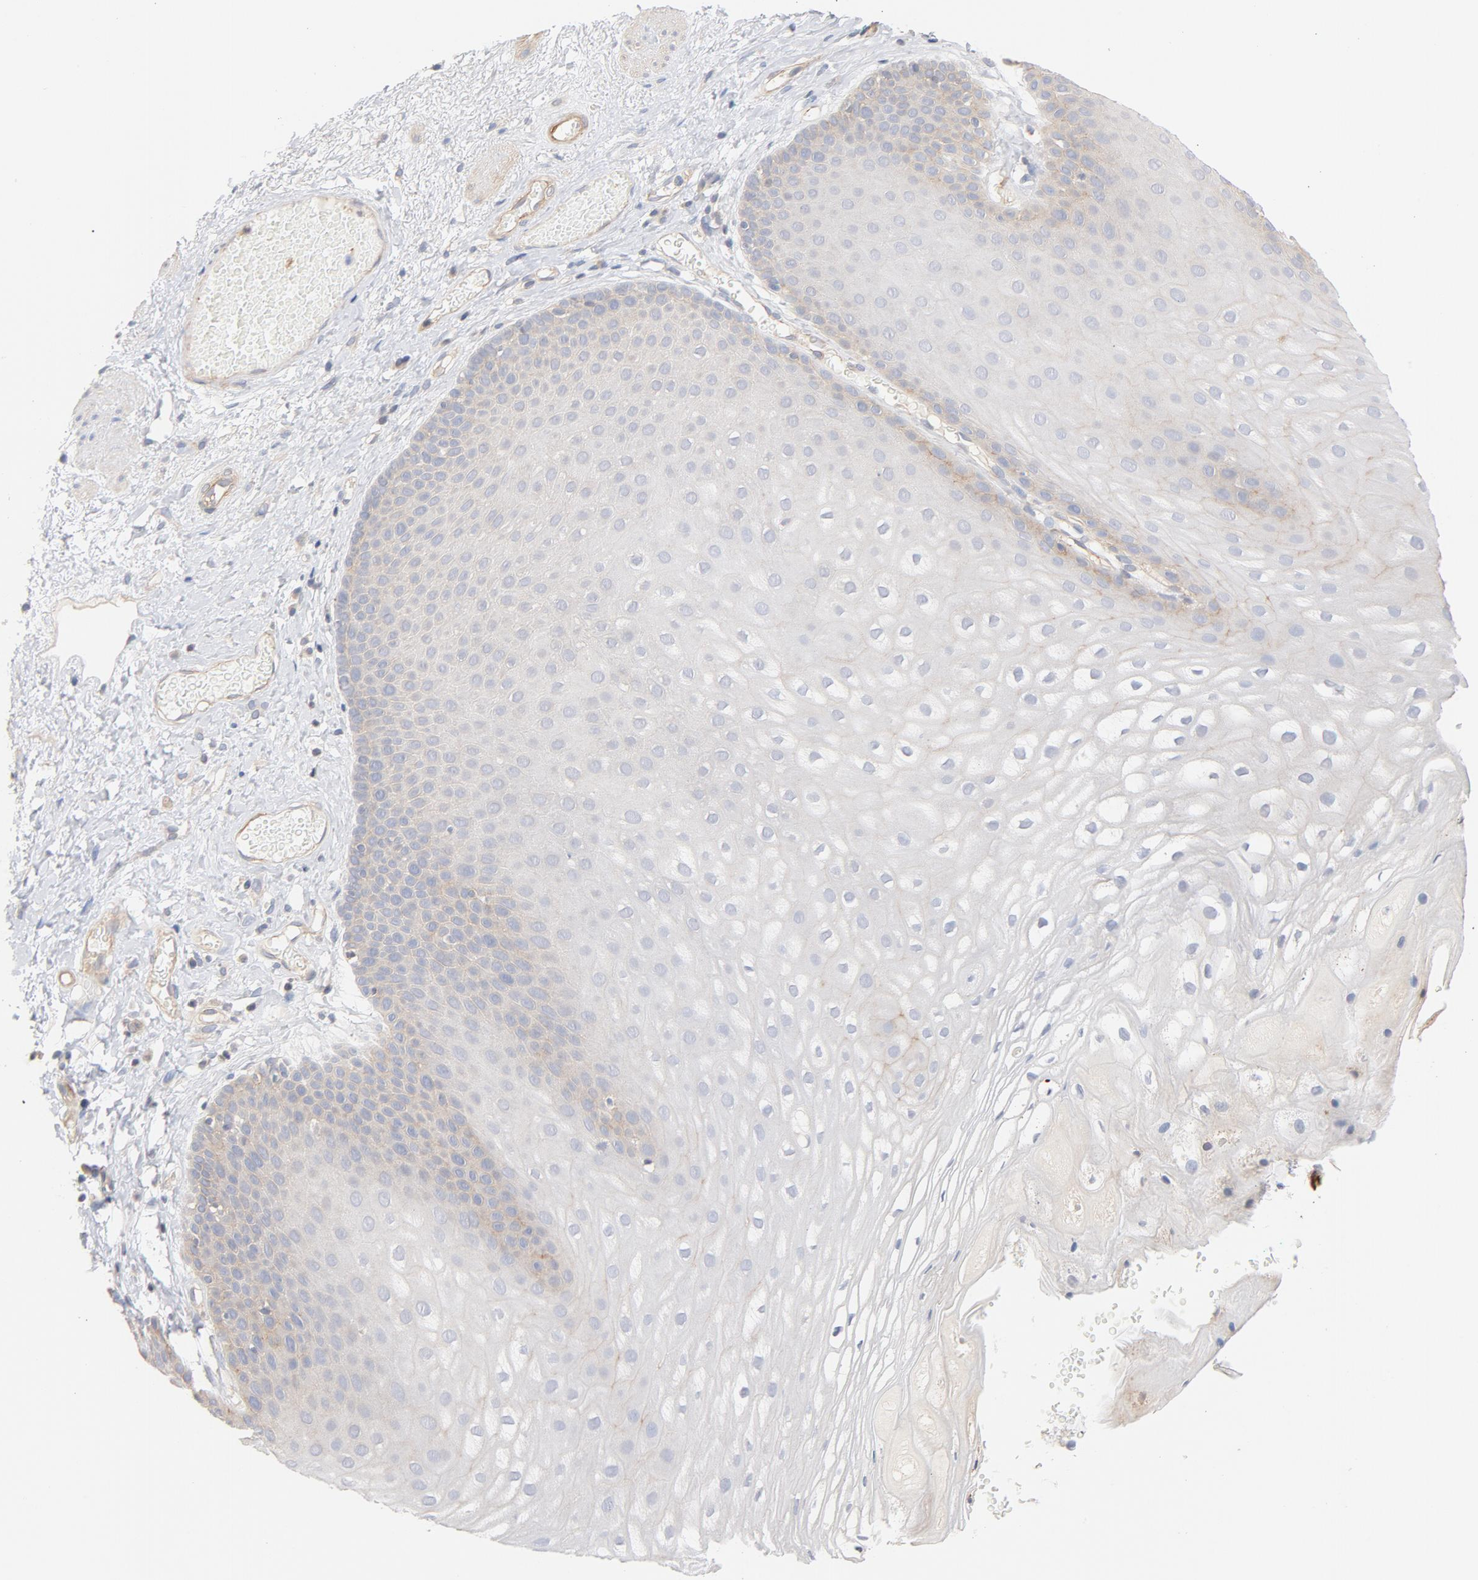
{"staining": {"intensity": "moderate", "quantity": "25%-75%", "location": "cytoplasmic/membranous"}, "tissue": "skin", "cell_type": "Epidermal cells", "image_type": "normal", "snomed": [{"axis": "morphology", "description": "Normal tissue, NOS"}, {"axis": "morphology", "description": "Hemorrhoids"}, {"axis": "morphology", "description": "Inflammation, NOS"}, {"axis": "topography", "description": "Anal"}], "caption": "Immunohistochemistry (DAB) staining of benign skin exhibits moderate cytoplasmic/membranous protein expression in approximately 25%-75% of epidermal cells.", "gene": "STRN3", "patient": {"sex": "male", "age": 60}}